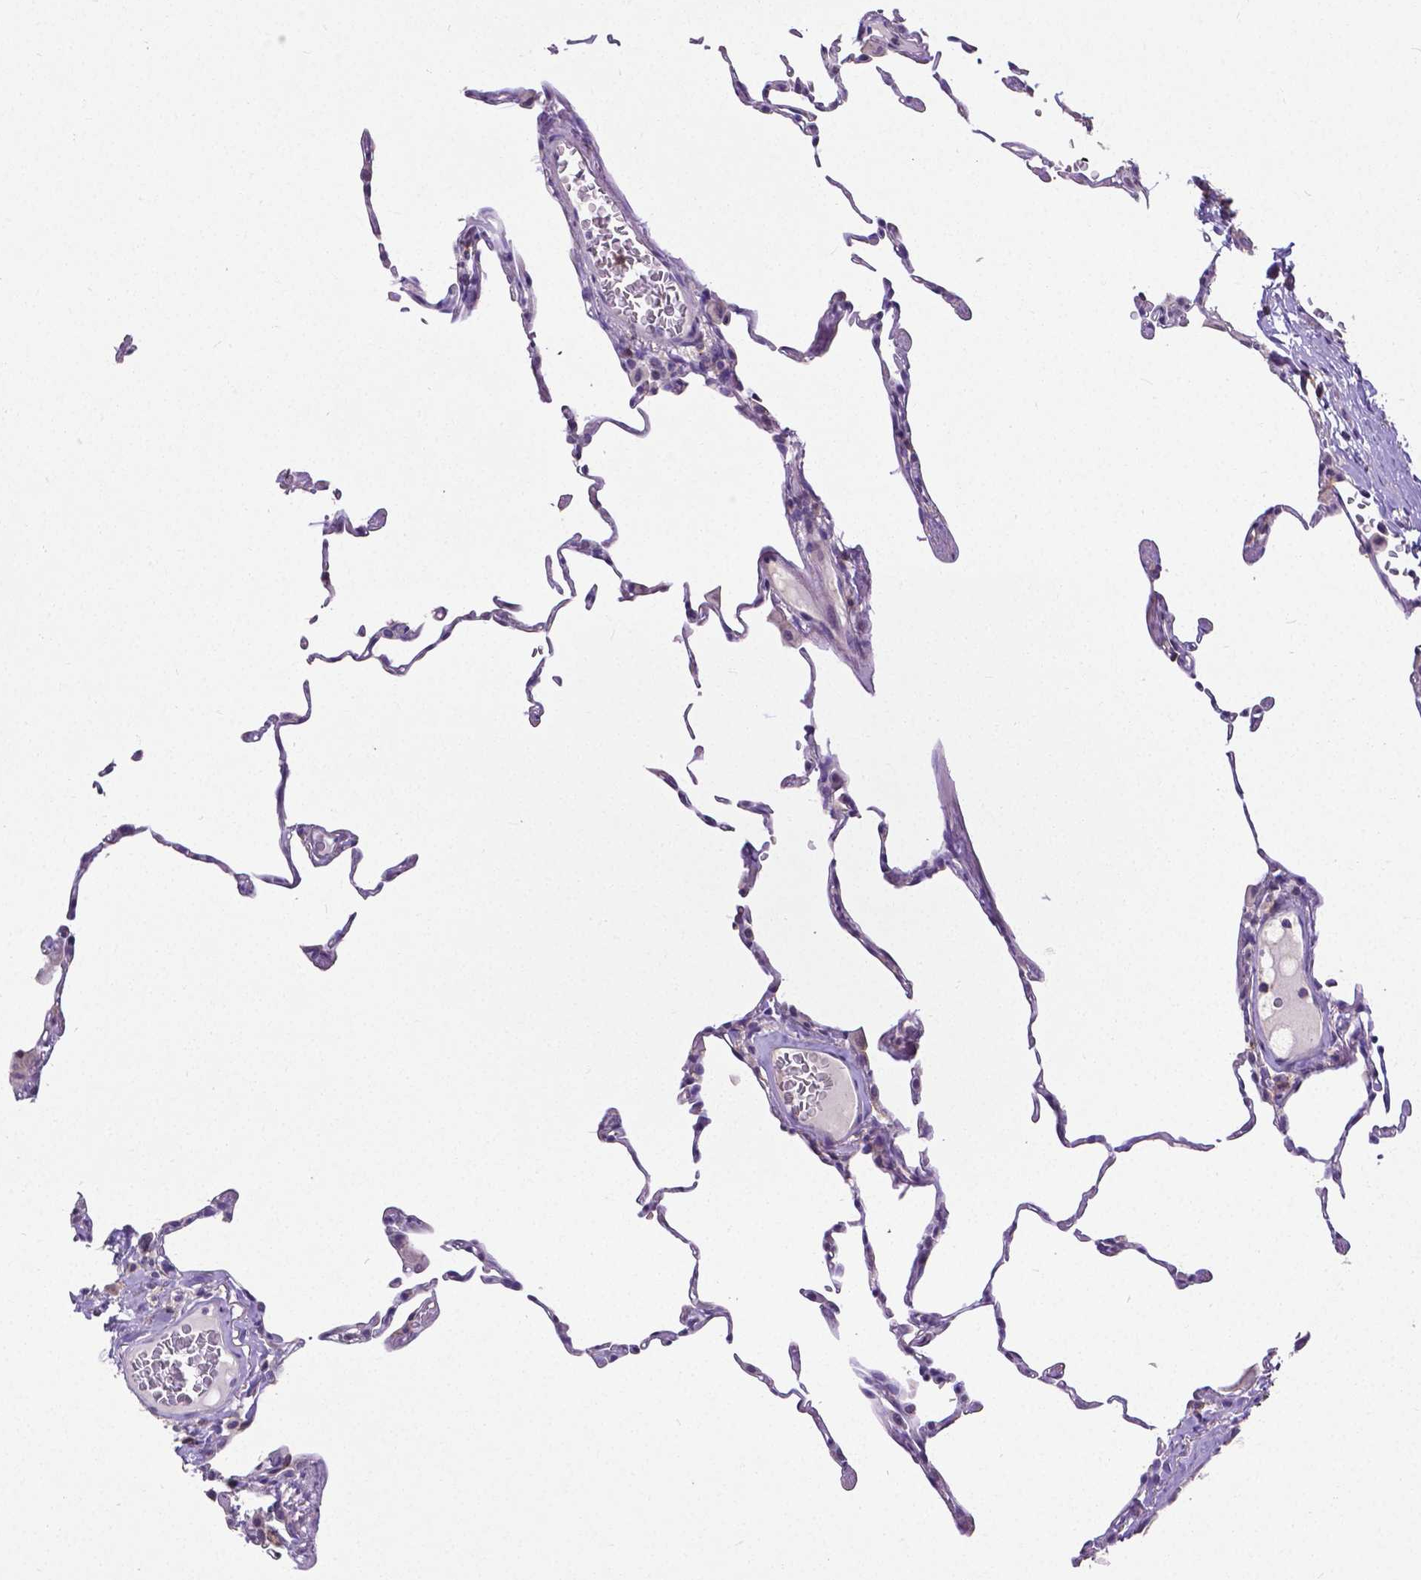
{"staining": {"intensity": "negative", "quantity": "none", "location": "none"}, "tissue": "lung", "cell_type": "Alveolar cells", "image_type": "normal", "snomed": [{"axis": "morphology", "description": "Normal tissue, NOS"}, {"axis": "topography", "description": "Lung"}], "caption": "This is an IHC image of benign human lung. There is no staining in alveolar cells.", "gene": "CD4", "patient": {"sex": "female", "age": 57}}